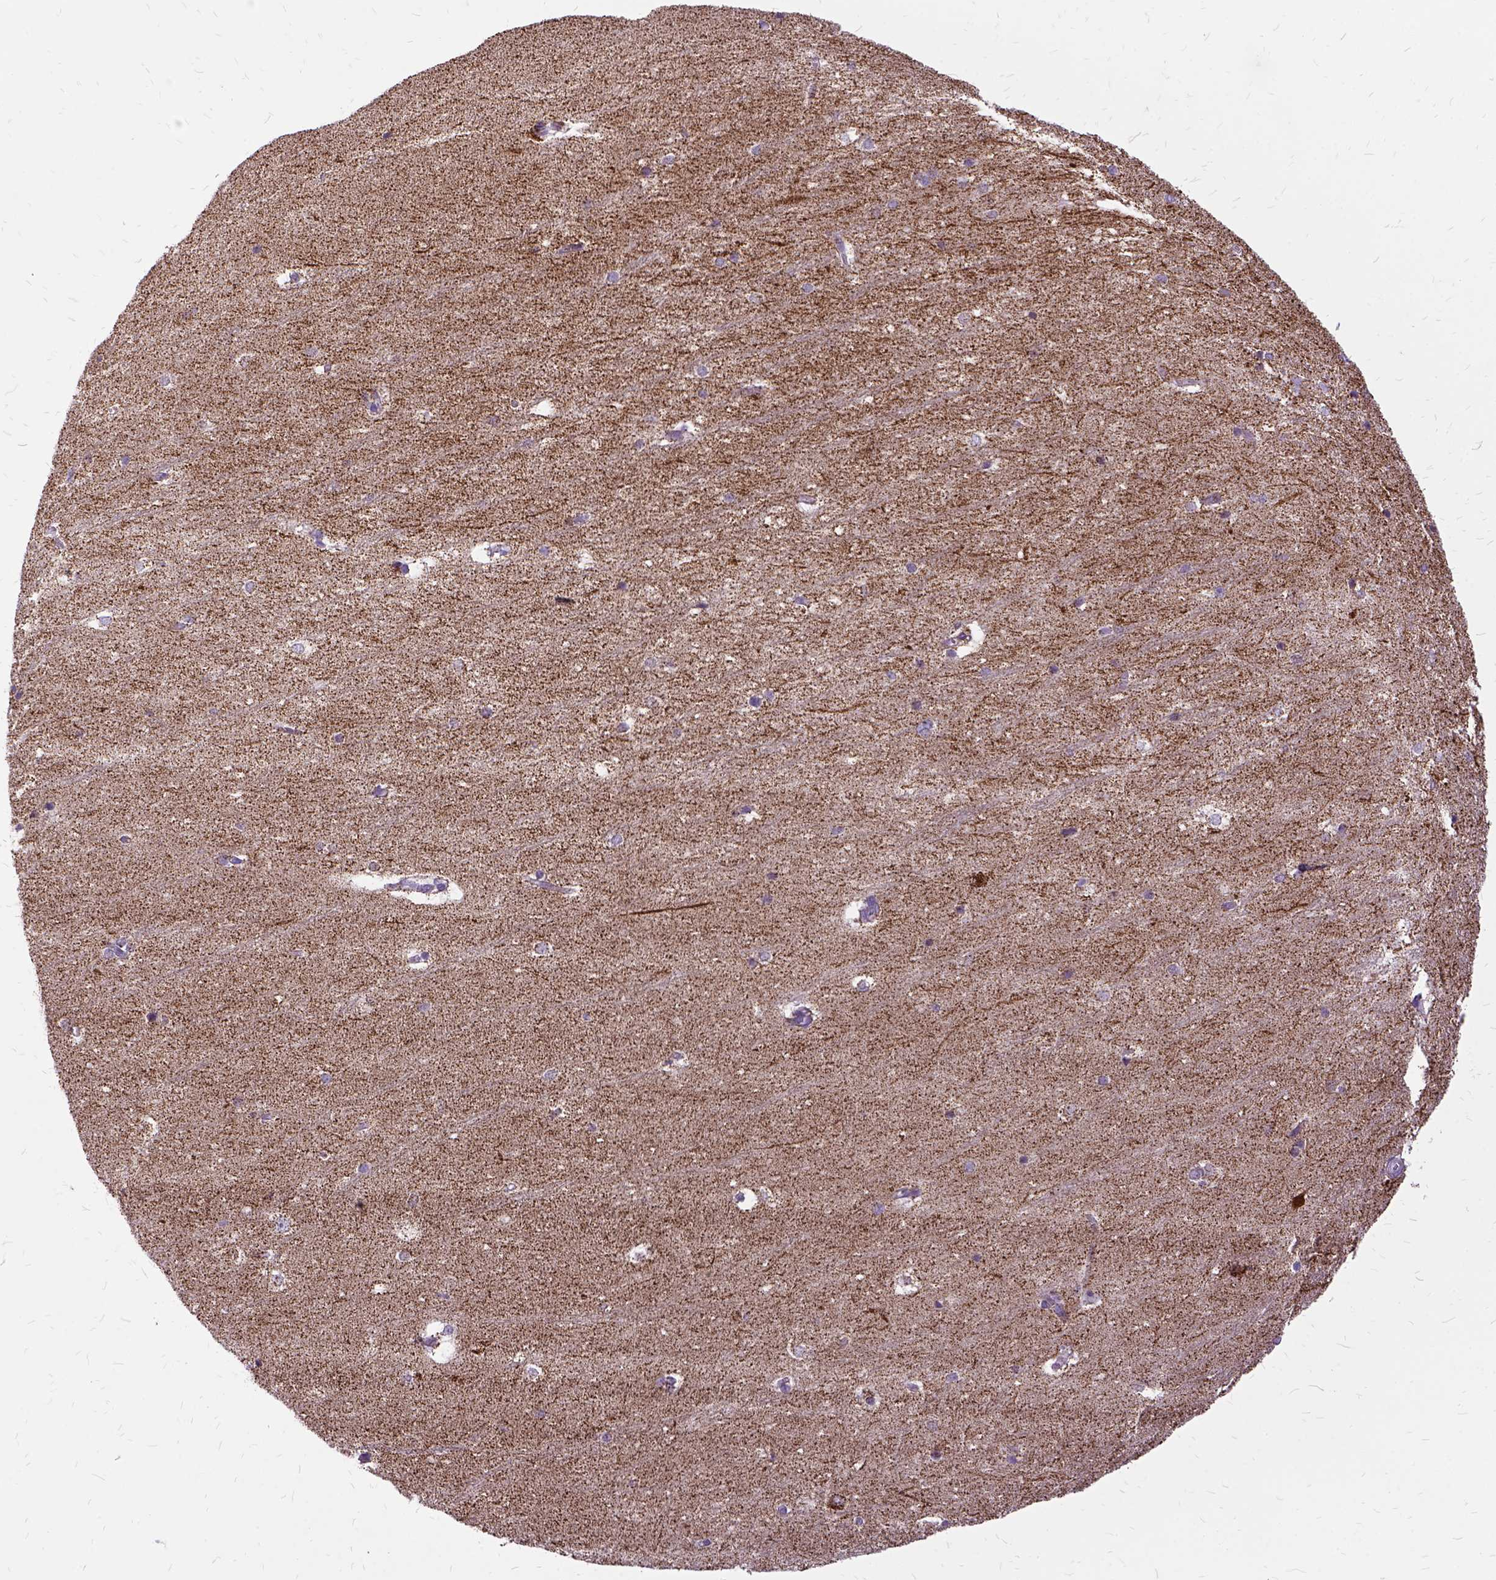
{"staining": {"intensity": "weak", "quantity": "<25%", "location": "cytoplasmic/membranous"}, "tissue": "hippocampus", "cell_type": "Glial cells", "image_type": "normal", "snomed": [{"axis": "morphology", "description": "Normal tissue, NOS"}, {"axis": "topography", "description": "Cerebral cortex"}, {"axis": "topography", "description": "Hippocampus"}], "caption": "Immunohistochemical staining of normal hippocampus shows no significant positivity in glial cells. The staining was performed using DAB to visualize the protein expression in brown, while the nuclei were stained in blue with hematoxylin (Magnification: 20x).", "gene": "OXCT1", "patient": {"sex": "female", "age": 19}}